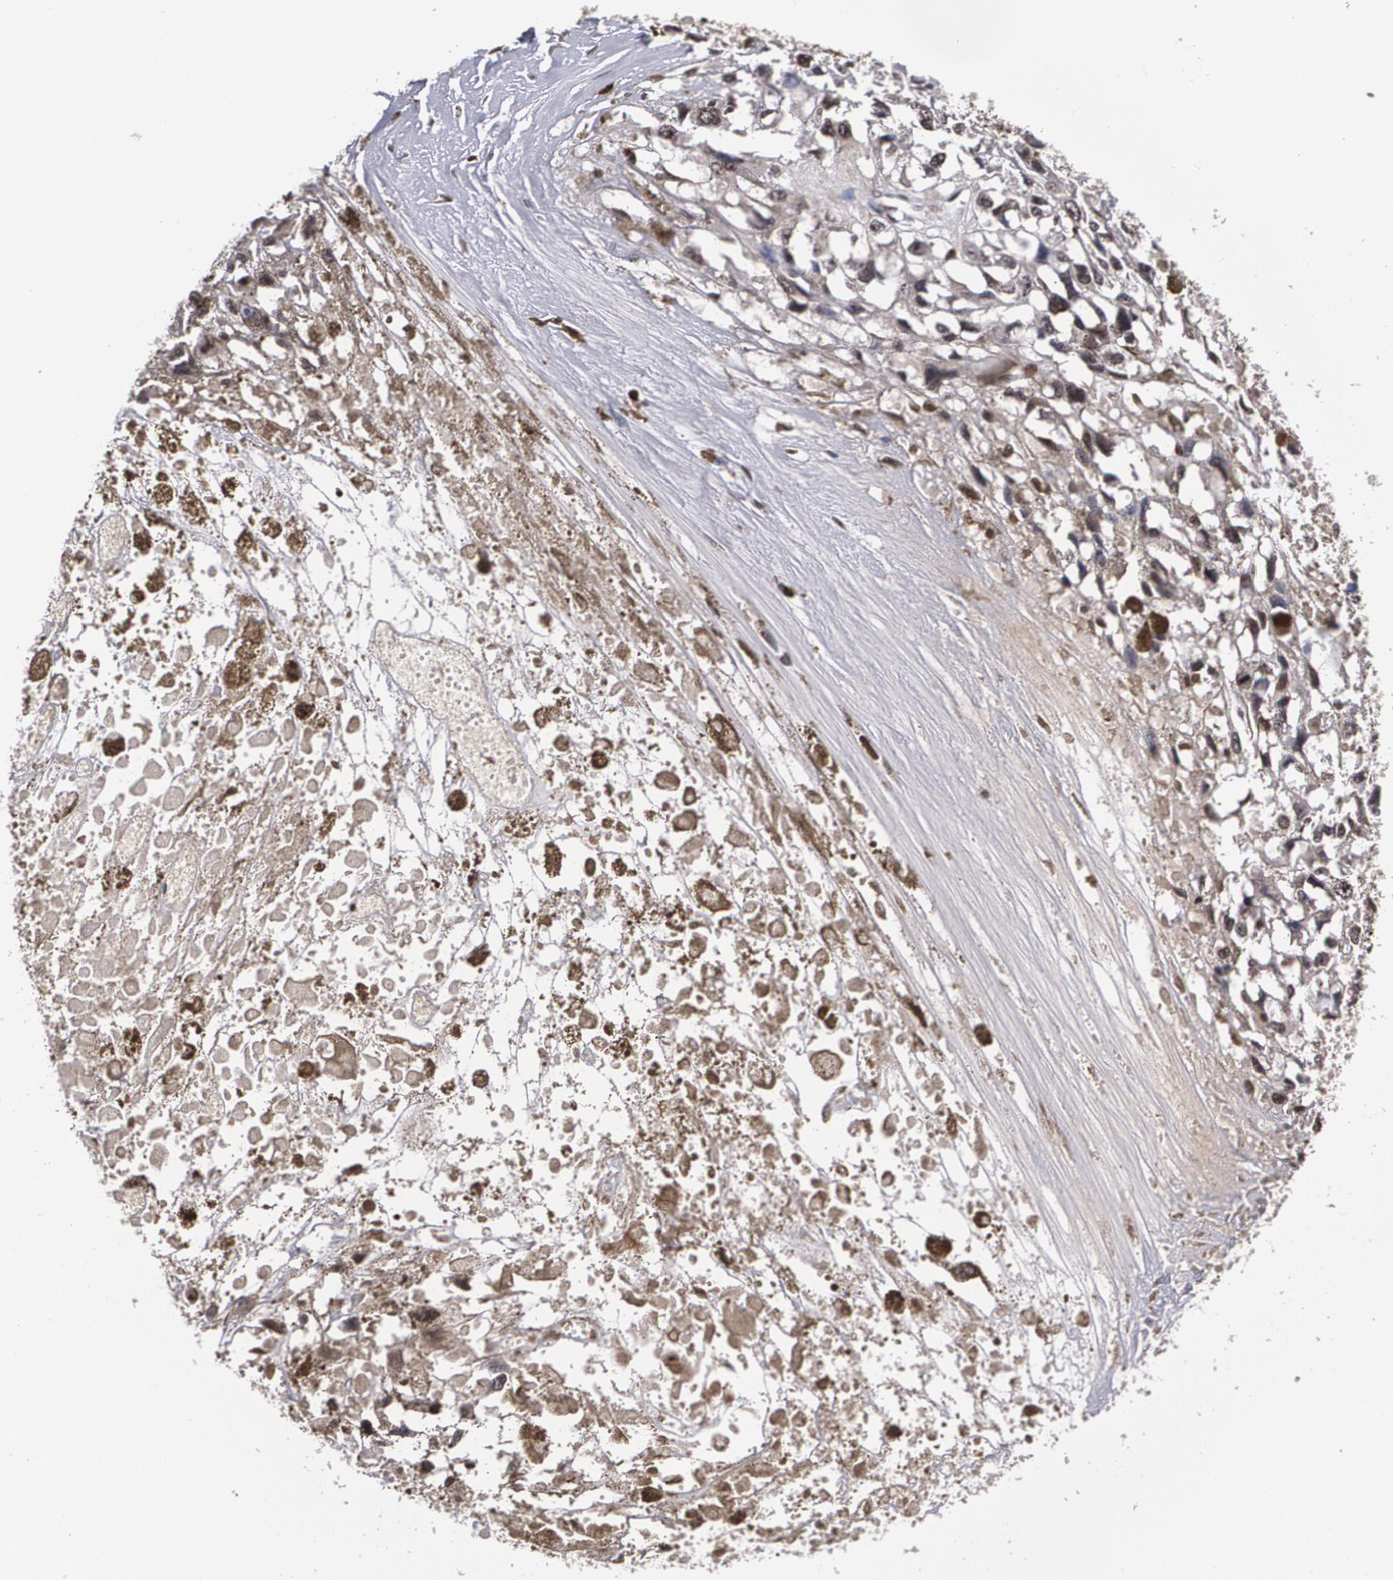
{"staining": {"intensity": "weak", "quantity": "25%-75%", "location": "cytoplasmic/membranous"}, "tissue": "melanoma", "cell_type": "Tumor cells", "image_type": "cancer", "snomed": [{"axis": "morphology", "description": "Malignant melanoma, Metastatic site"}, {"axis": "topography", "description": "Lymph node"}], "caption": "Malignant melanoma (metastatic site) tissue demonstrates weak cytoplasmic/membranous staining in approximately 25%-75% of tumor cells", "gene": "MVP", "patient": {"sex": "male", "age": 59}}